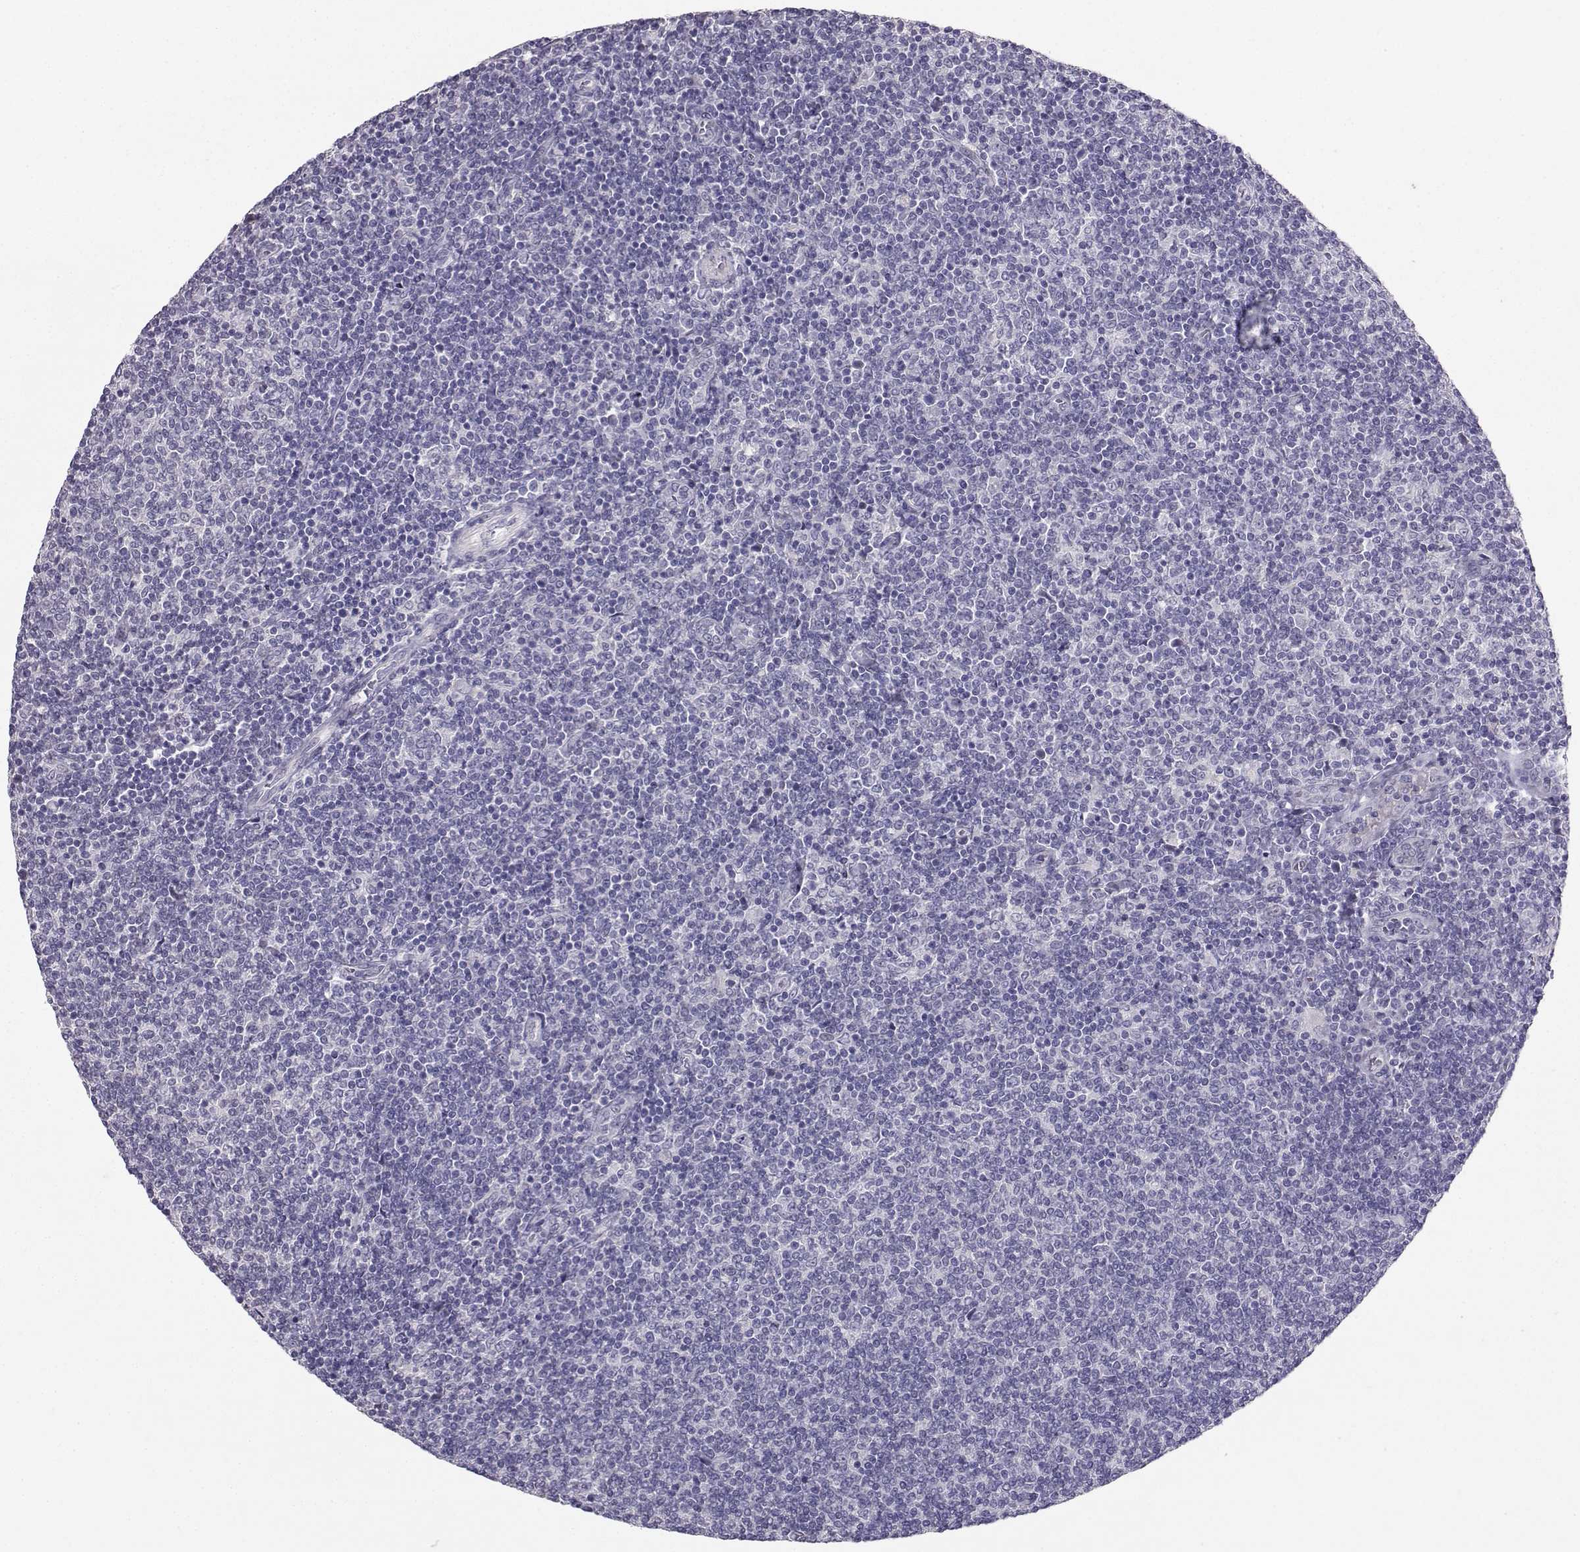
{"staining": {"intensity": "negative", "quantity": "none", "location": "none"}, "tissue": "lymphoma", "cell_type": "Tumor cells", "image_type": "cancer", "snomed": [{"axis": "morphology", "description": "Malignant lymphoma, non-Hodgkin's type, Low grade"}, {"axis": "topography", "description": "Lymph node"}], "caption": "The histopathology image reveals no staining of tumor cells in lymphoma. The staining is performed using DAB (3,3'-diaminobenzidine) brown chromogen with nuclei counter-stained in using hematoxylin.", "gene": "CARTPT", "patient": {"sex": "male", "age": 52}}